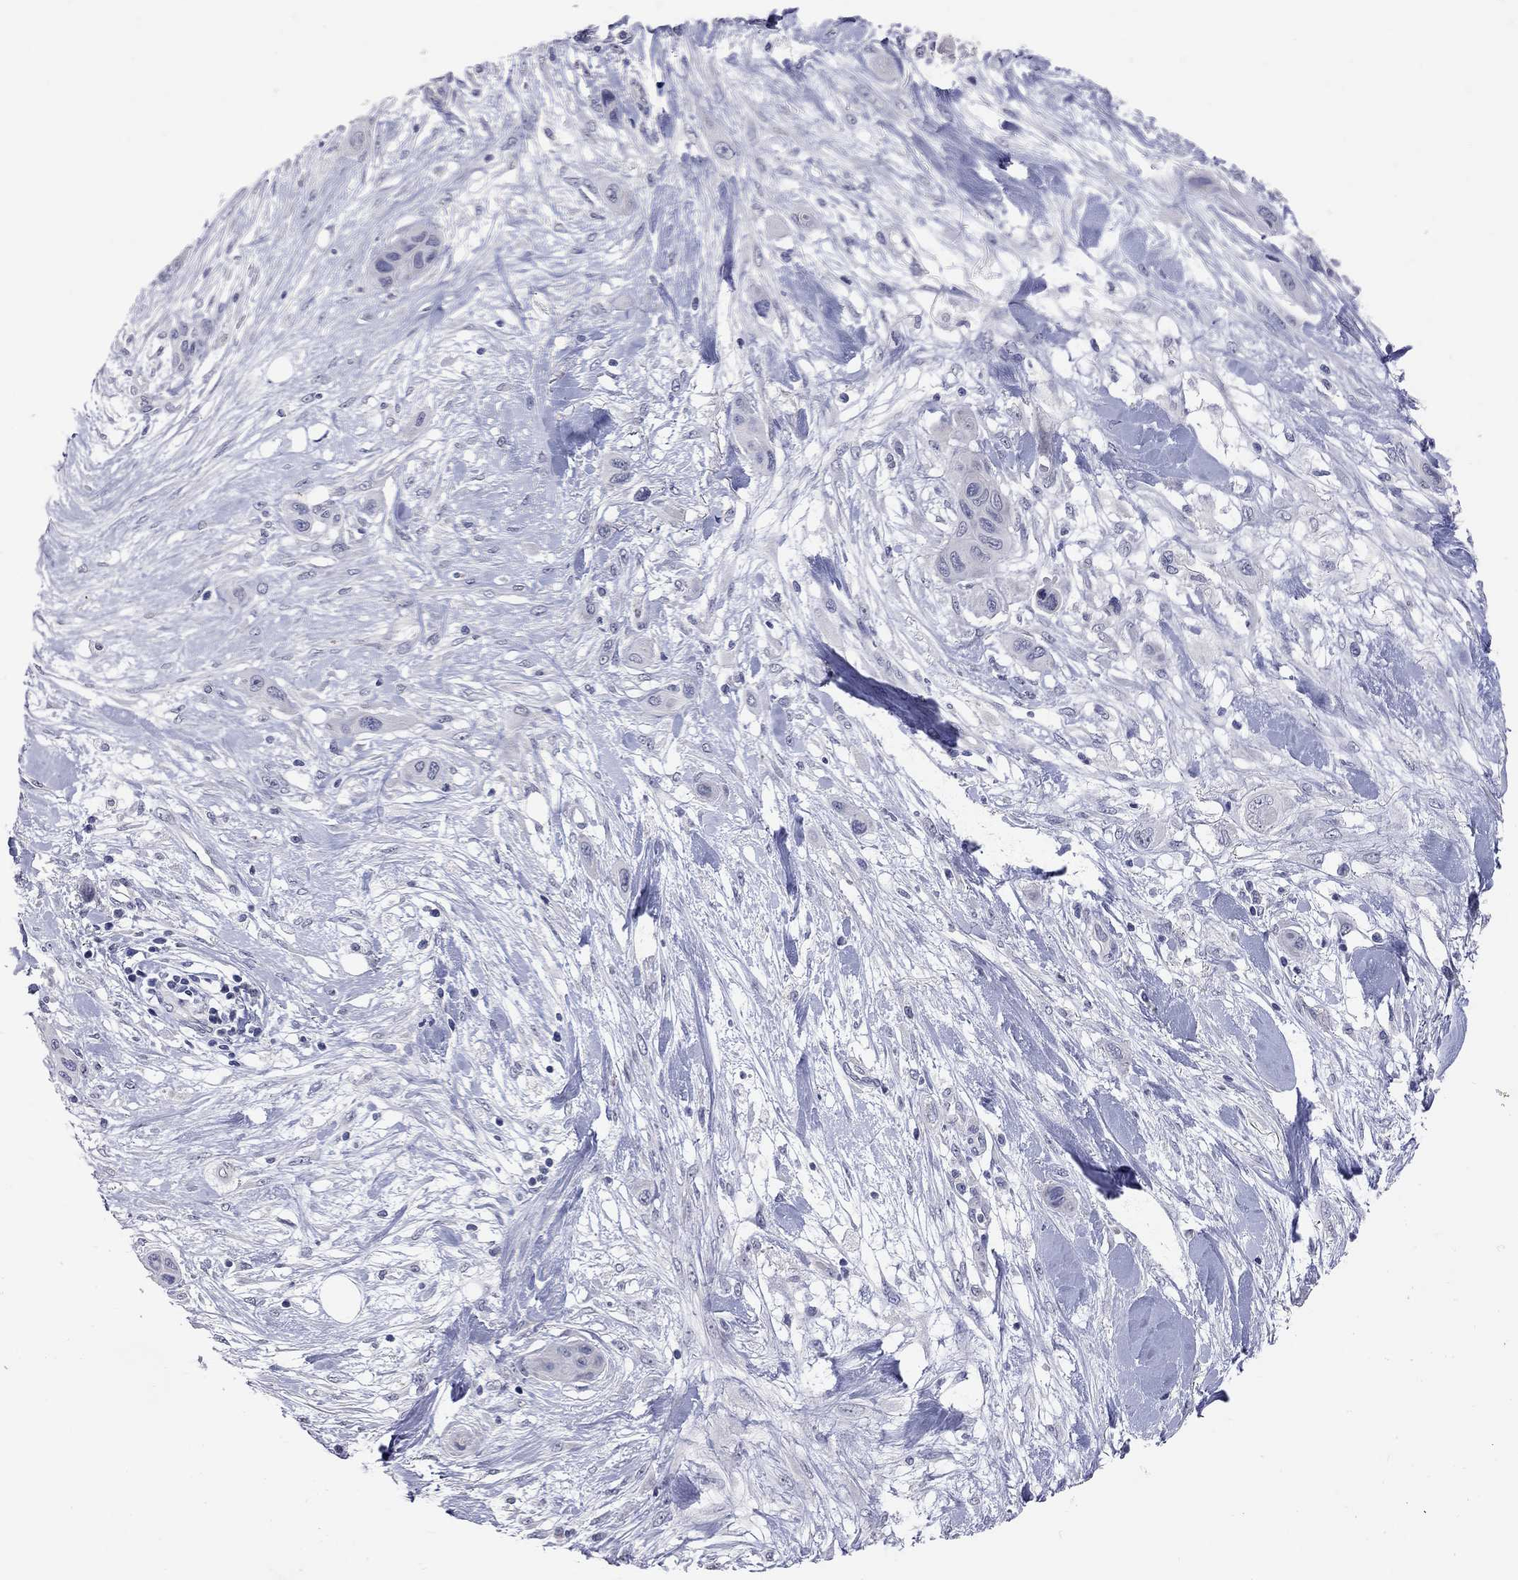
{"staining": {"intensity": "negative", "quantity": "none", "location": "none"}, "tissue": "skin cancer", "cell_type": "Tumor cells", "image_type": "cancer", "snomed": [{"axis": "morphology", "description": "Squamous cell carcinoma, NOS"}, {"axis": "topography", "description": "Skin"}], "caption": "This is a histopathology image of immunohistochemistry staining of squamous cell carcinoma (skin), which shows no expression in tumor cells. Brightfield microscopy of immunohistochemistry (IHC) stained with DAB (3,3'-diaminobenzidine) (brown) and hematoxylin (blue), captured at high magnification.", "gene": "NOS2", "patient": {"sex": "male", "age": 79}}